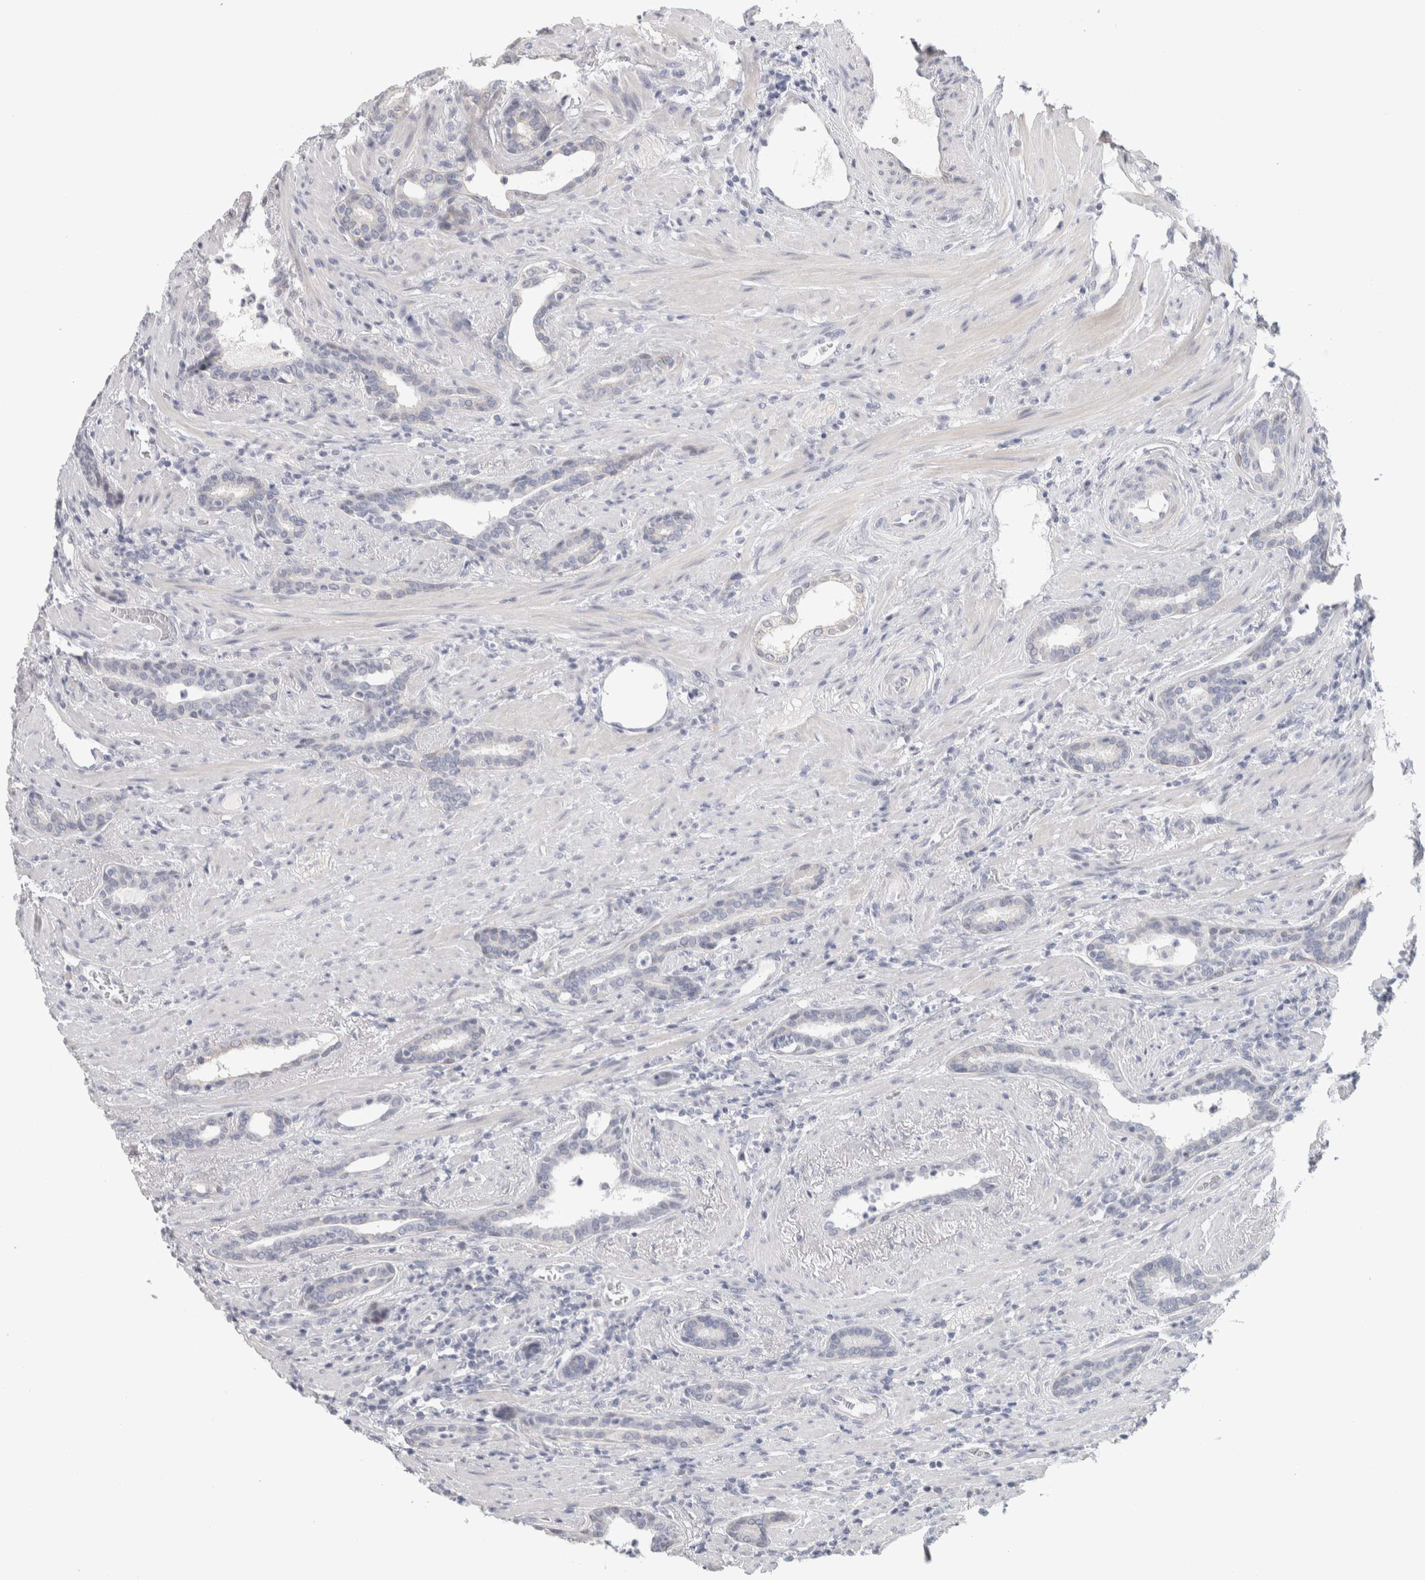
{"staining": {"intensity": "weak", "quantity": "<25%", "location": "cytoplasmic/membranous"}, "tissue": "prostate cancer", "cell_type": "Tumor cells", "image_type": "cancer", "snomed": [{"axis": "morphology", "description": "Adenocarcinoma, High grade"}, {"axis": "topography", "description": "Prostate"}], "caption": "Prostate cancer (high-grade adenocarcinoma) was stained to show a protein in brown. There is no significant positivity in tumor cells.", "gene": "DCXR", "patient": {"sex": "male", "age": 71}}